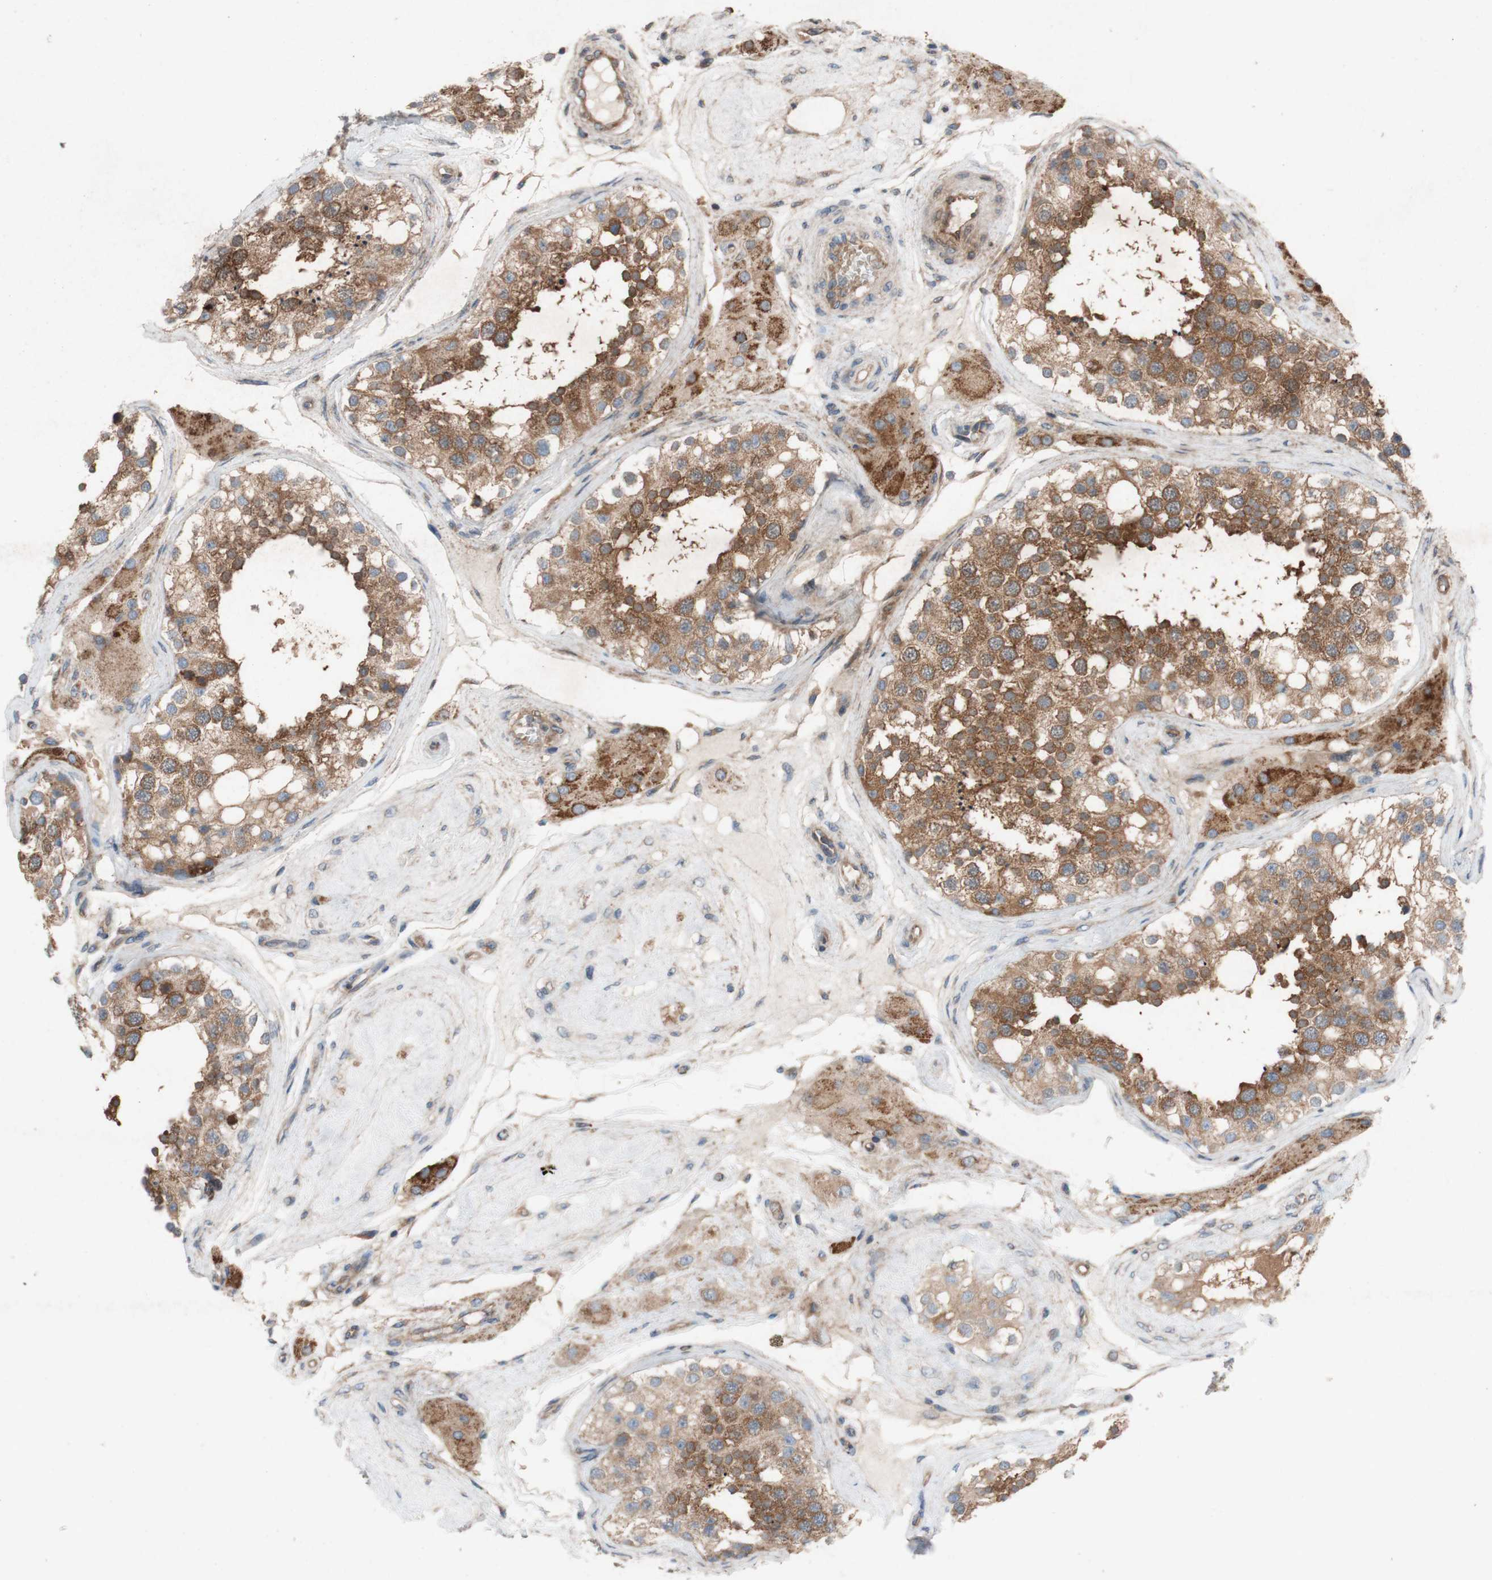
{"staining": {"intensity": "moderate", "quantity": ">75%", "location": "cytoplasmic/membranous"}, "tissue": "testis", "cell_type": "Cells in seminiferous ducts", "image_type": "normal", "snomed": [{"axis": "morphology", "description": "Normal tissue, NOS"}, {"axis": "topography", "description": "Testis"}], "caption": "Brown immunohistochemical staining in unremarkable human testis reveals moderate cytoplasmic/membranous positivity in approximately >75% of cells in seminiferous ducts.", "gene": "TST", "patient": {"sex": "male", "age": 68}}